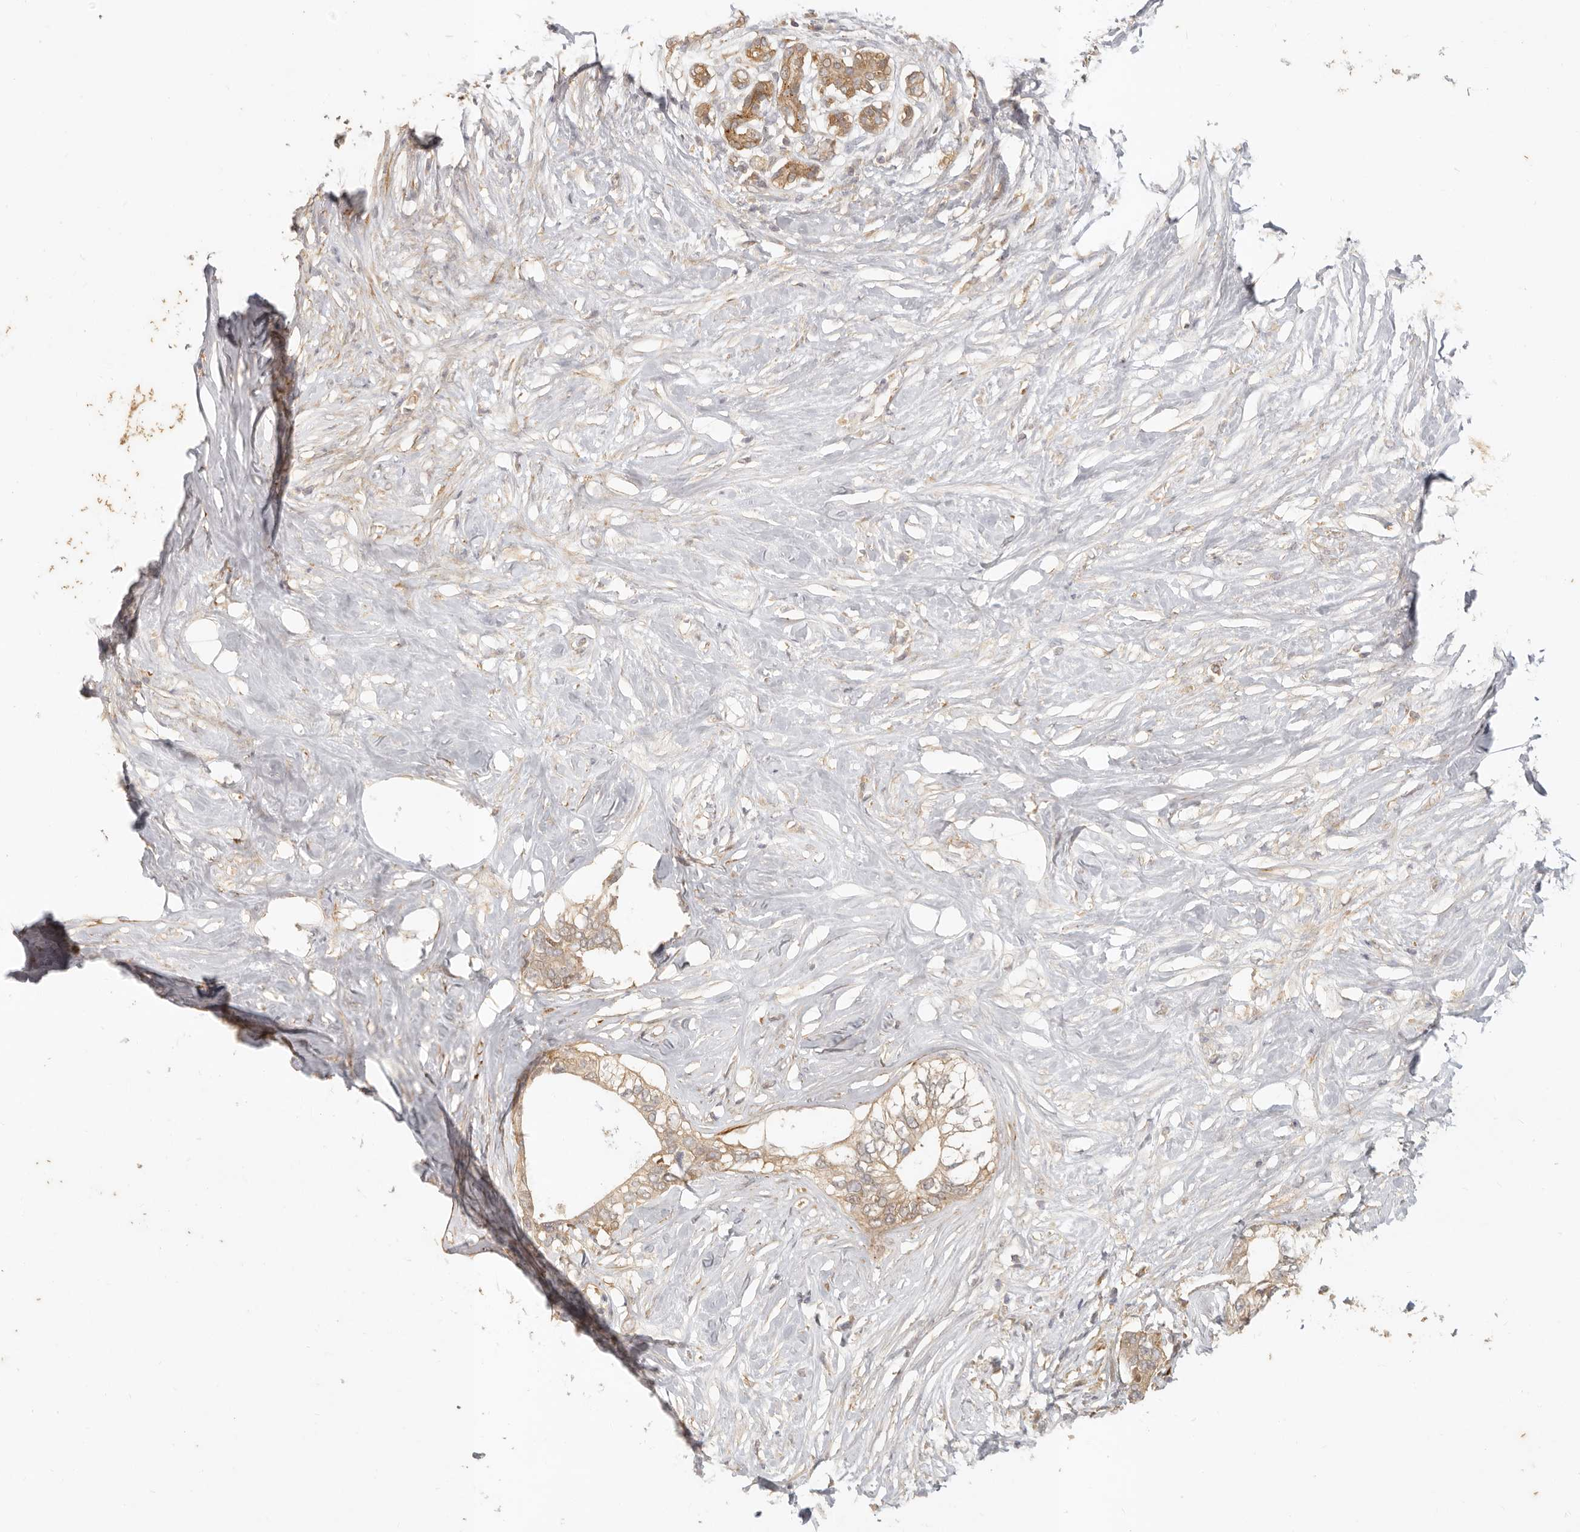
{"staining": {"intensity": "weak", "quantity": ">75%", "location": "cytoplasmic/membranous"}, "tissue": "pancreatic cancer", "cell_type": "Tumor cells", "image_type": "cancer", "snomed": [{"axis": "morphology", "description": "Normal tissue, NOS"}, {"axis": "morphology", "description": "Adenocarcinoma, NOS"}, {"axis": "topography", "description": "Pancreas"}, {"axis": "topography", "description": "Peripheral nerve tissue"}], "caption": "Pancreatic adenocarcinoma stained with a brown dye reveals weak cytoplasmic/membranous positive staining in about >75% of tumor cells.", "gene": "VIPR1", "patient": {"sex": "male", "age": 59}}